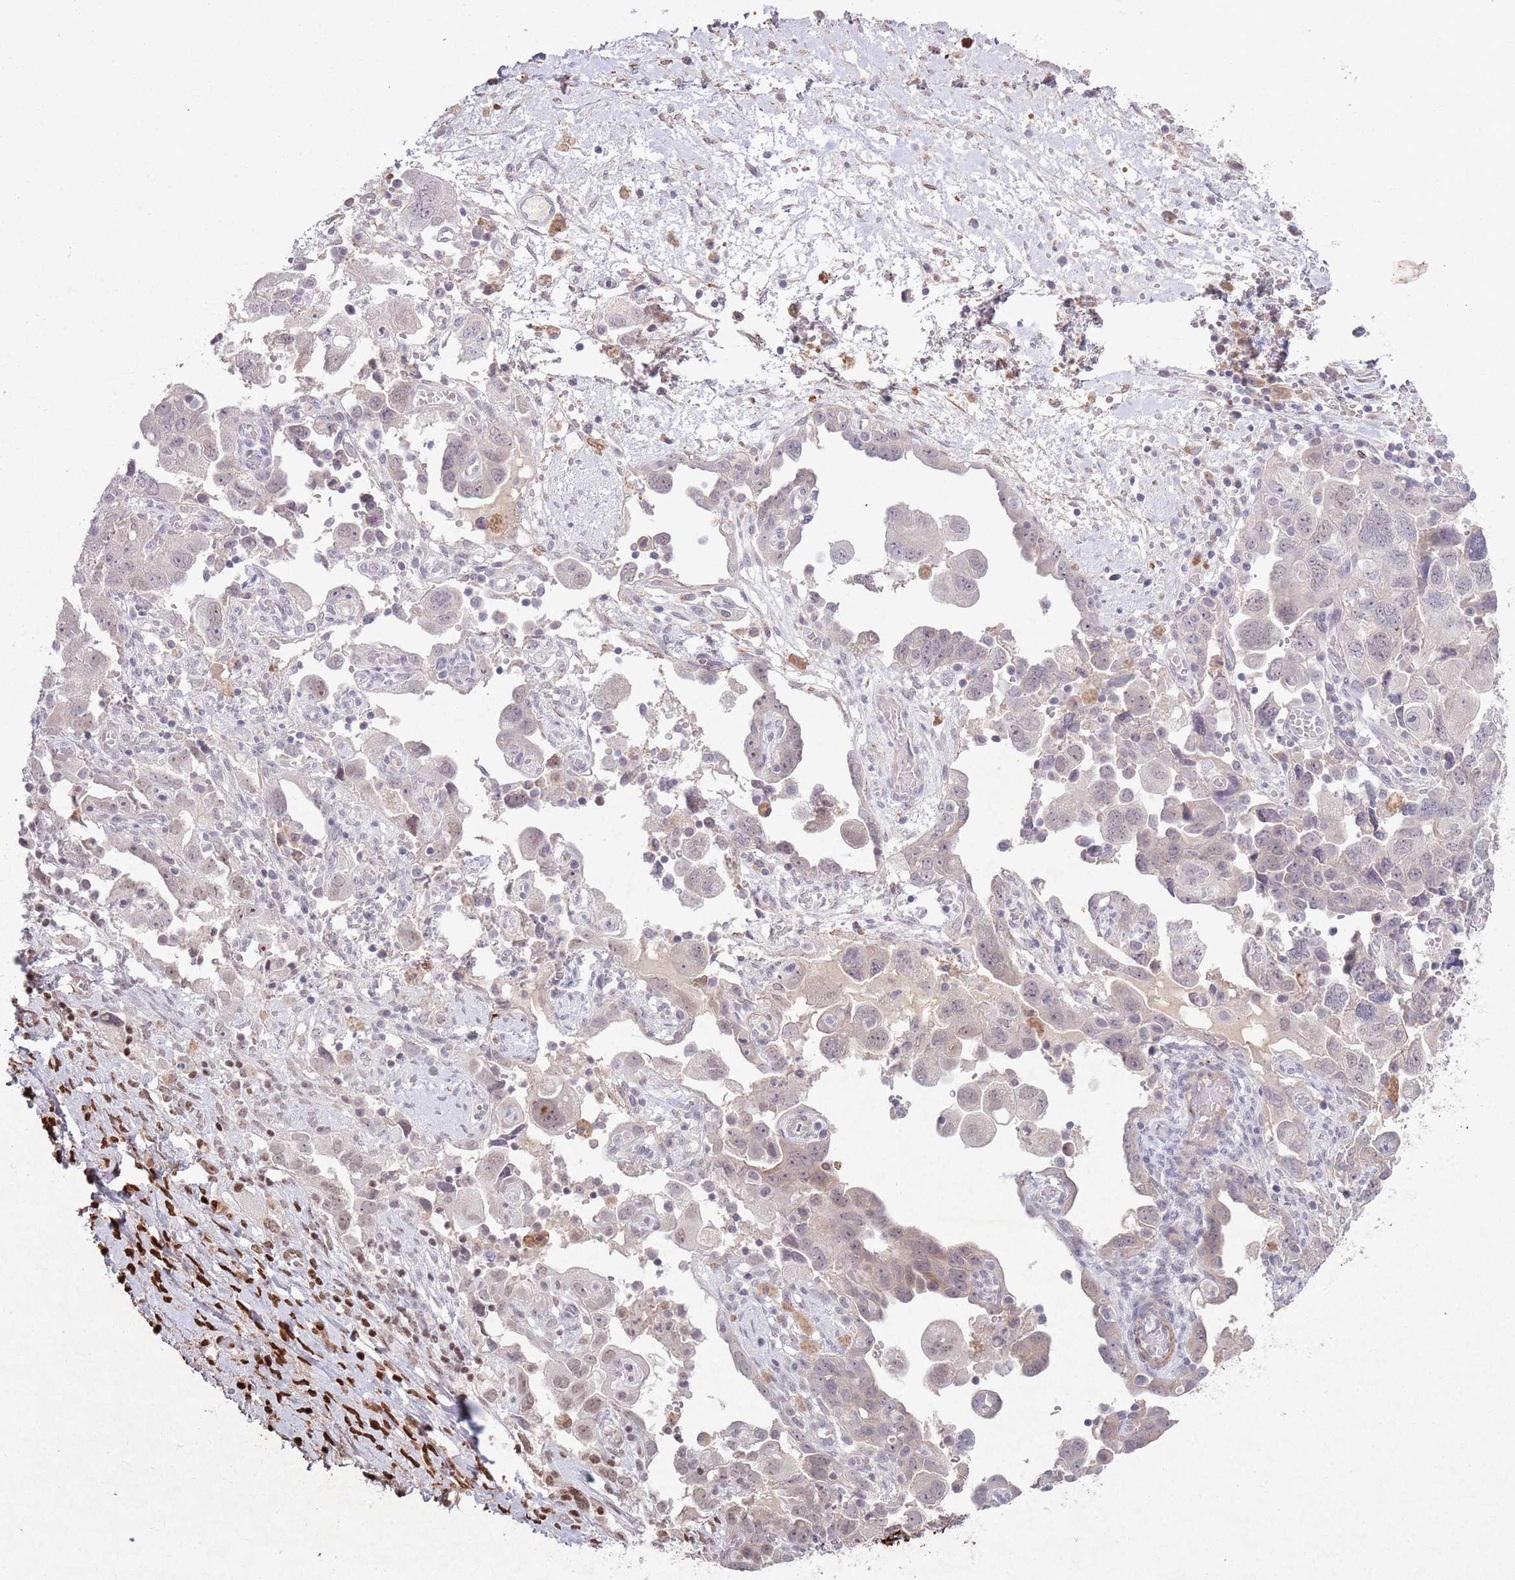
{"staining": {"intensity": "moderate", "quantity": "<25%", "location": "nuclear"}, "tissue": "ovarian cancer", "cell_type": "Tumor cells", "image_type": "cancer", "snomed": [{"axis": "morphology", "description": "Carcinoma, NOS"}, {"axis": "morphology", "description": "Cystadenocarcinoma, serous, NOS"}, {"axis": "topography", "description": "Ovary"}], "caption": "Protein expression analysis of human ovarian cancer (serous cystadenocarcinoma) reveals moderate nuclear expression in approximately <25% of tumor cells.", "gene": "CCNI", "patient": {"sex": "female", "age": 69}}